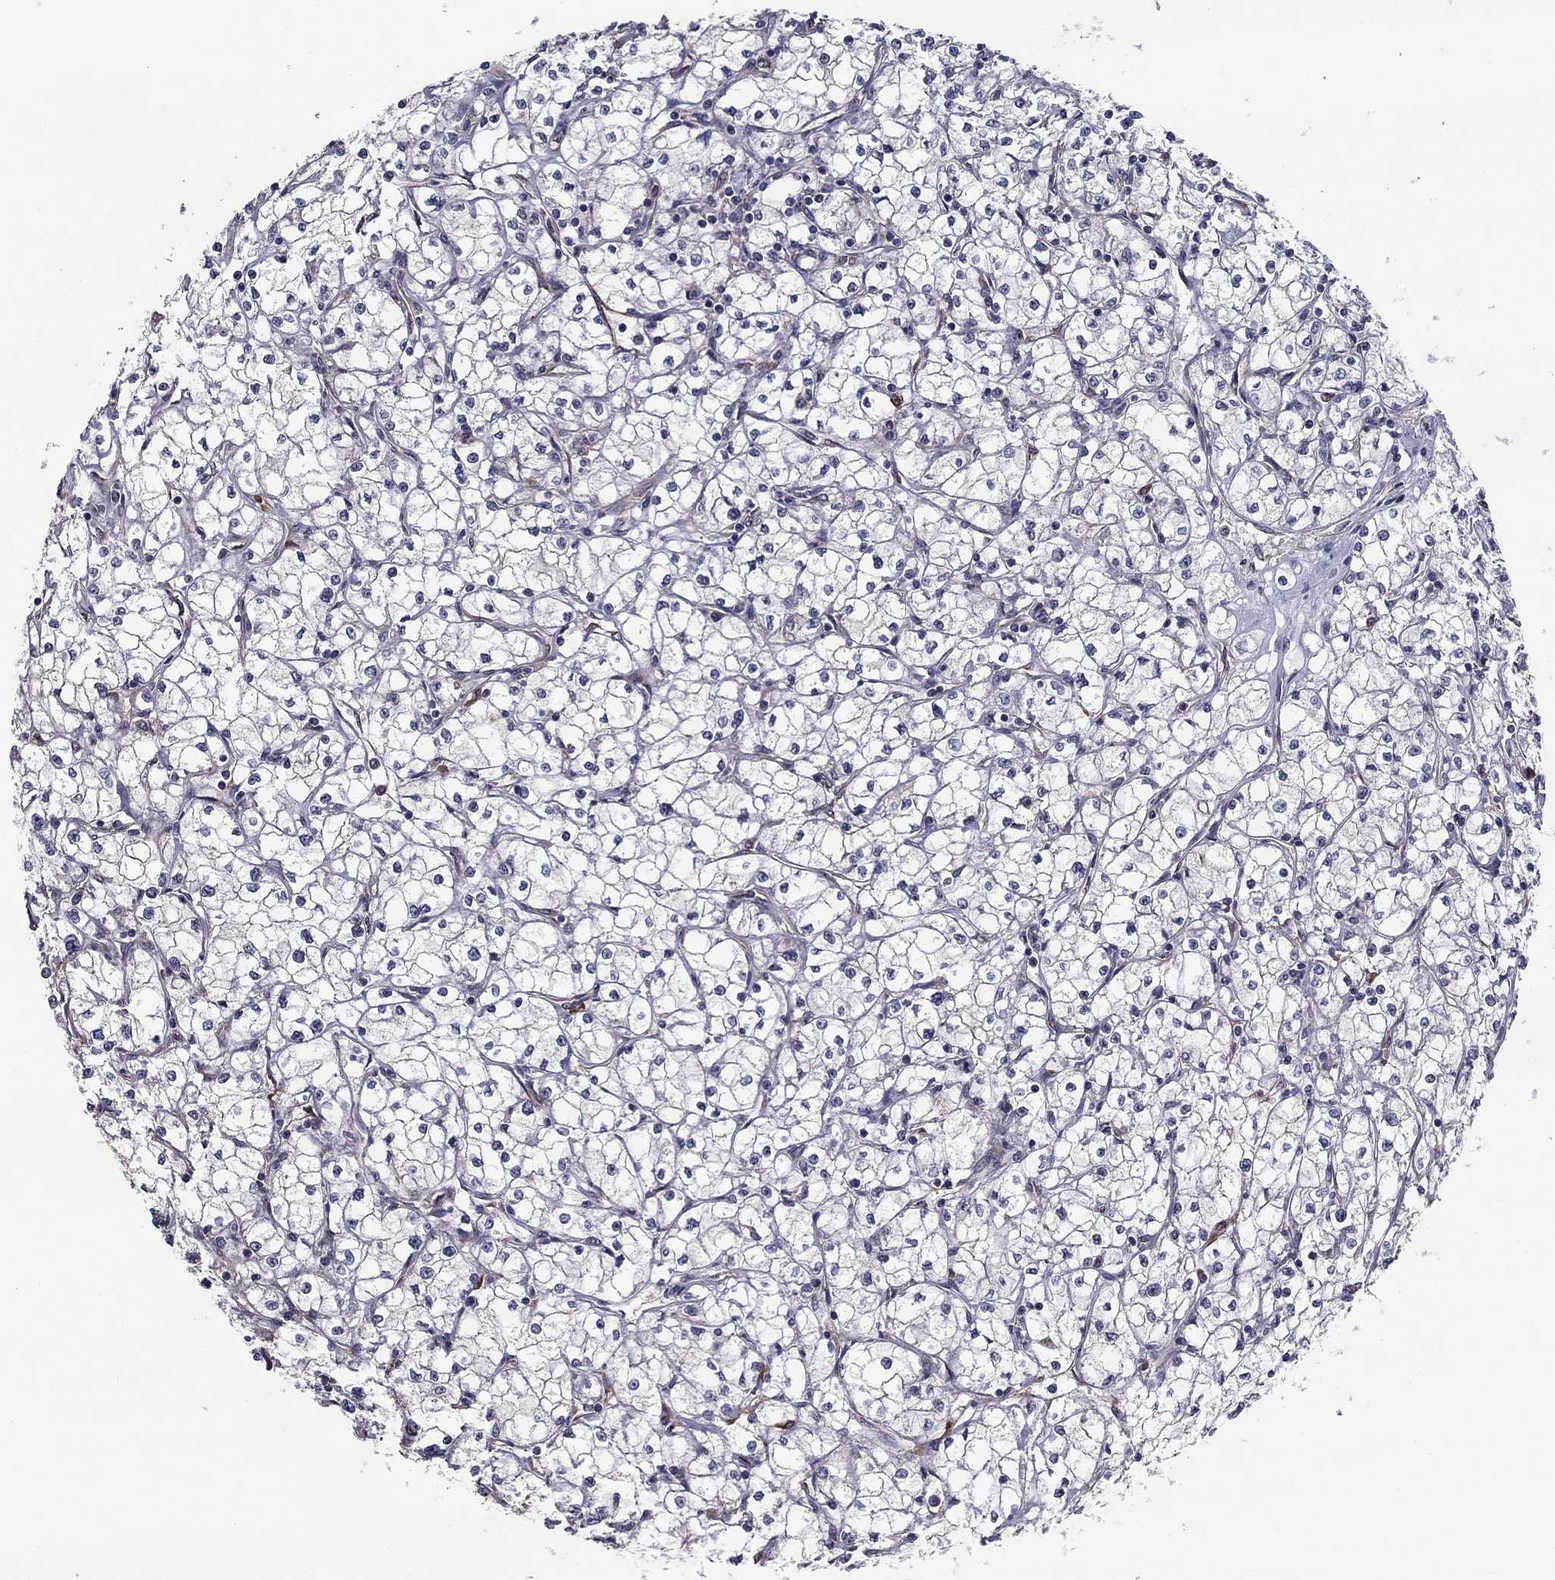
{"staining": {"intensity": "negative", "quantity": "none", "location": "none"}, "tissue": "renal cancer", "cell_type": "Tumor cells", "image_type": "cancer", "snomed": [{"axis": "morphology", "description": "Adenocarcinoma, NOS"}, {"axis": "topography", "description": "Kidney"}], "caption": "A high-resolution image shows immunohistochemistry (IHC) staining of adenocarcinoma (renal), which demonstrates no significant positivity in tumor cells. (DAB (3,3'-diaminobenzidine) immunohistochemistry (IHC) with hematoxylin counter stain).", "gene": "NKIRAS1", "patient": {"sex": "male", "age": 67}}